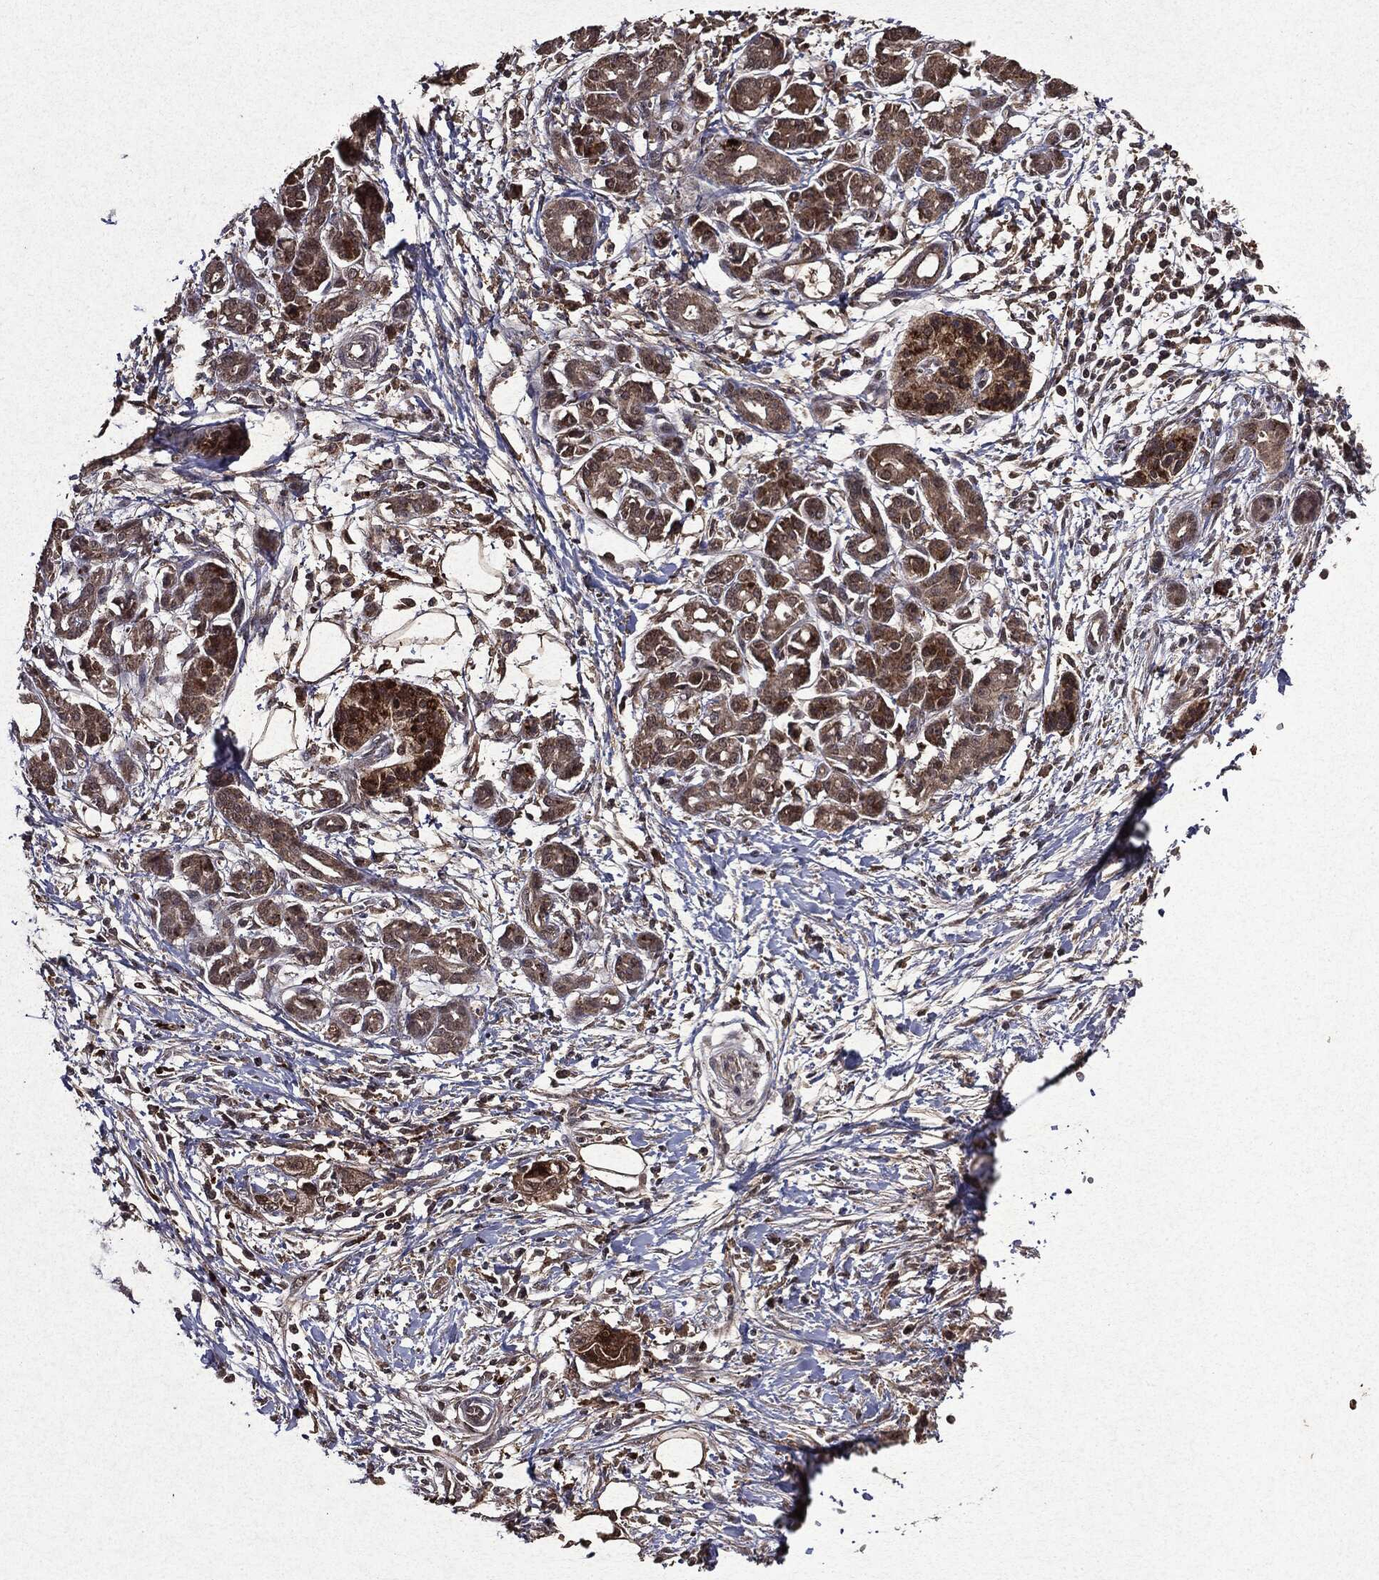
{"staining": {"intensity": "weak", "quantity": ">75%", "location": "cytoplasmic/membranous"}, "tissue": "pancreatic cancer", "cell_type": "Tumor cells", "image_type": "cancer", "snomed": [{"axis": "morphology", "description": "Adenocarcinoma, NOS"}, {"axis": "topography", "description": "Pancreas"}], "caption": "Human pancreatic cancer (adenocarcinoma) stained with a protein marker demonstrates weak staining in tumor cells.", "gene": "MTOR", "patient": {"sex": "male", "age": 72}}